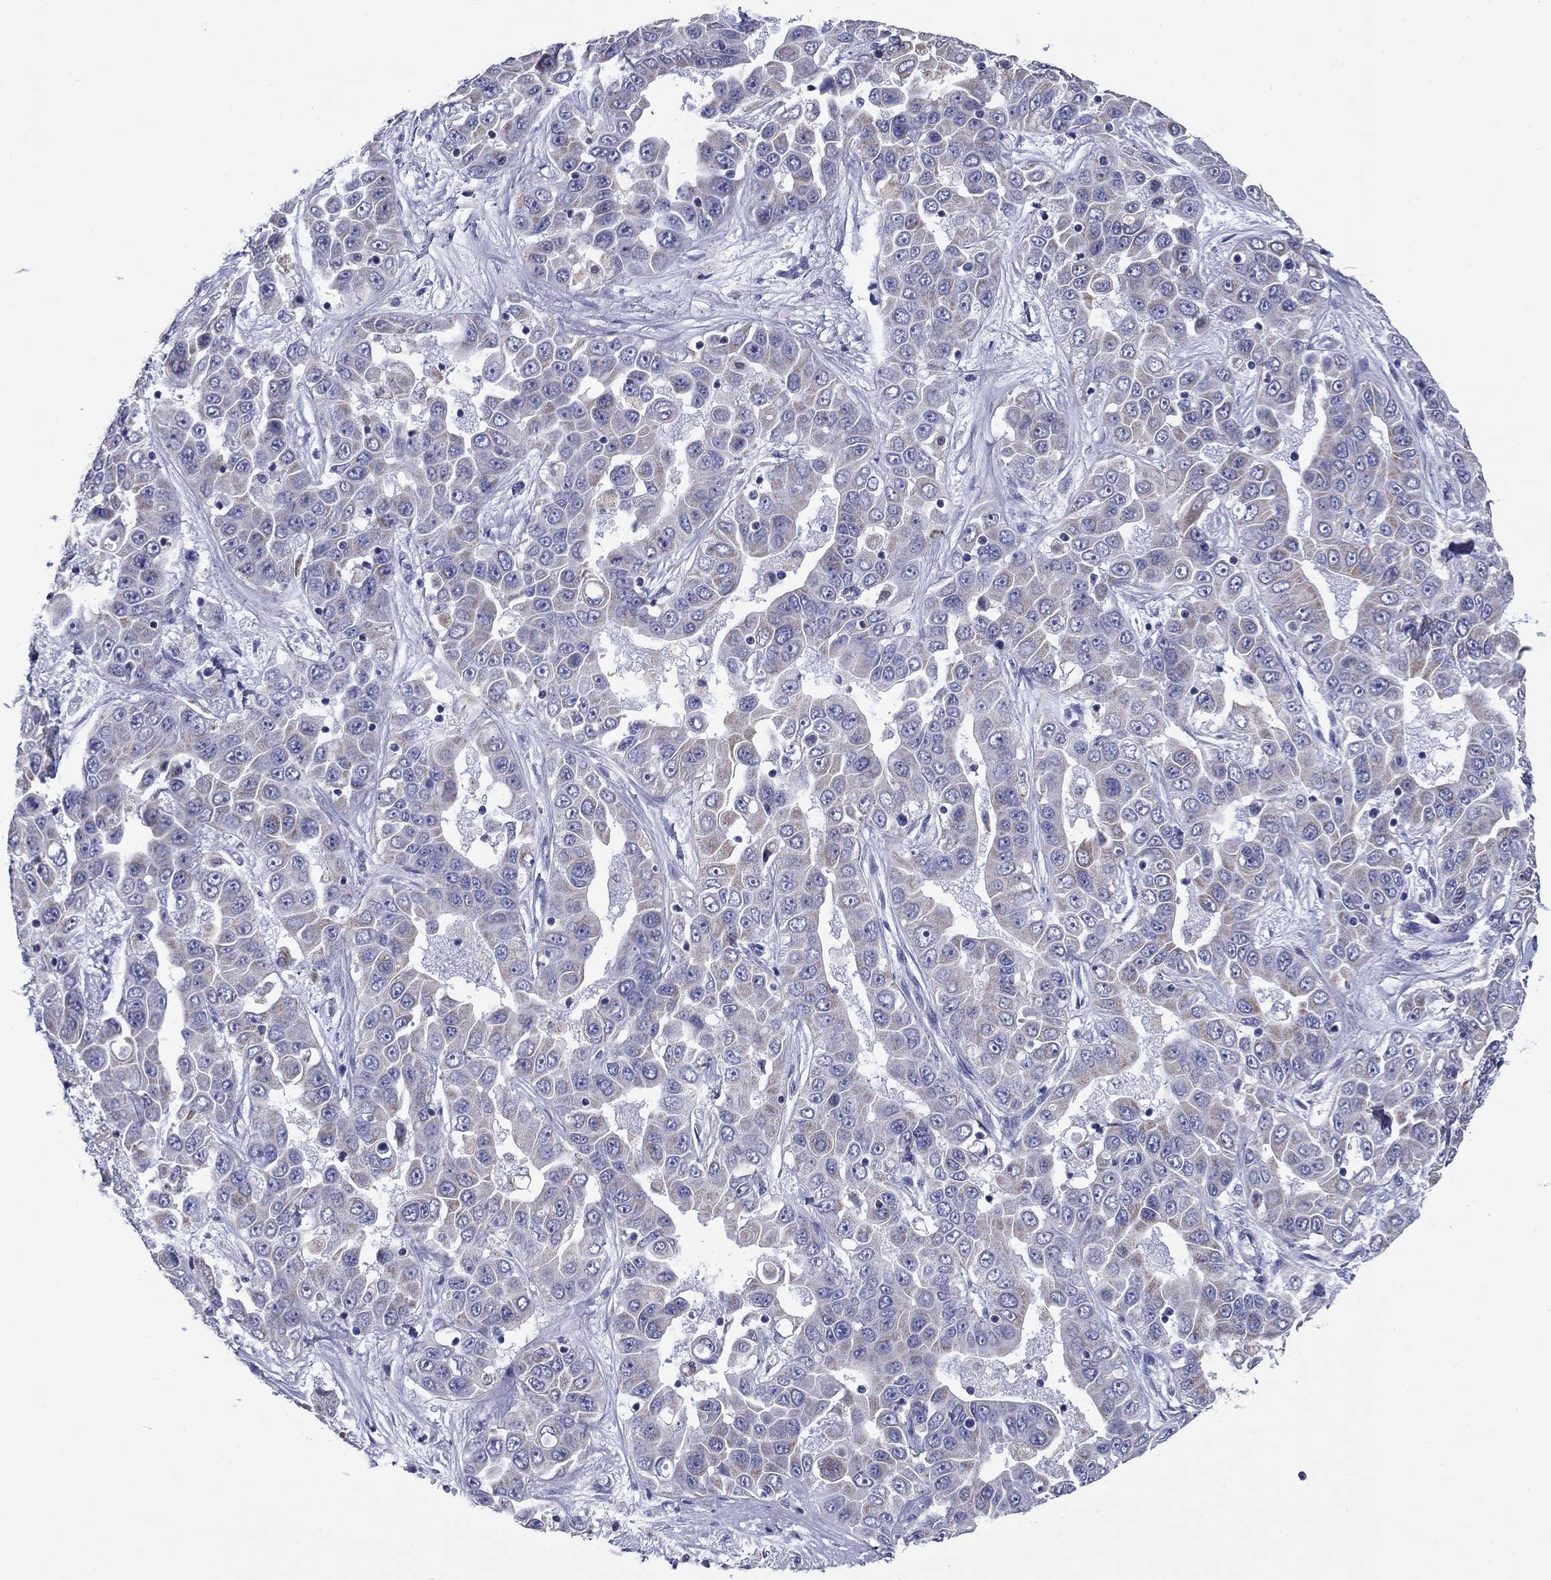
{"staining": {"intensity": "weak", "quantity": "<25%", "location": "cytoplasmic/membranous"}, "tissue": "liver cancer", "cell_type": "Tumor cells", "image_type": "cancer", "snomed": [{"axis": "morphology", "description": "Cholangiocarcinoma"}, {"axis": "topography", "description": "Liver"}], "caption": "Immunohistochemical staining of human liver cancer shows no significant expression in tumor cells.", "gene": "ACADSB", "patient": {"sex": "female", "age": 52}}